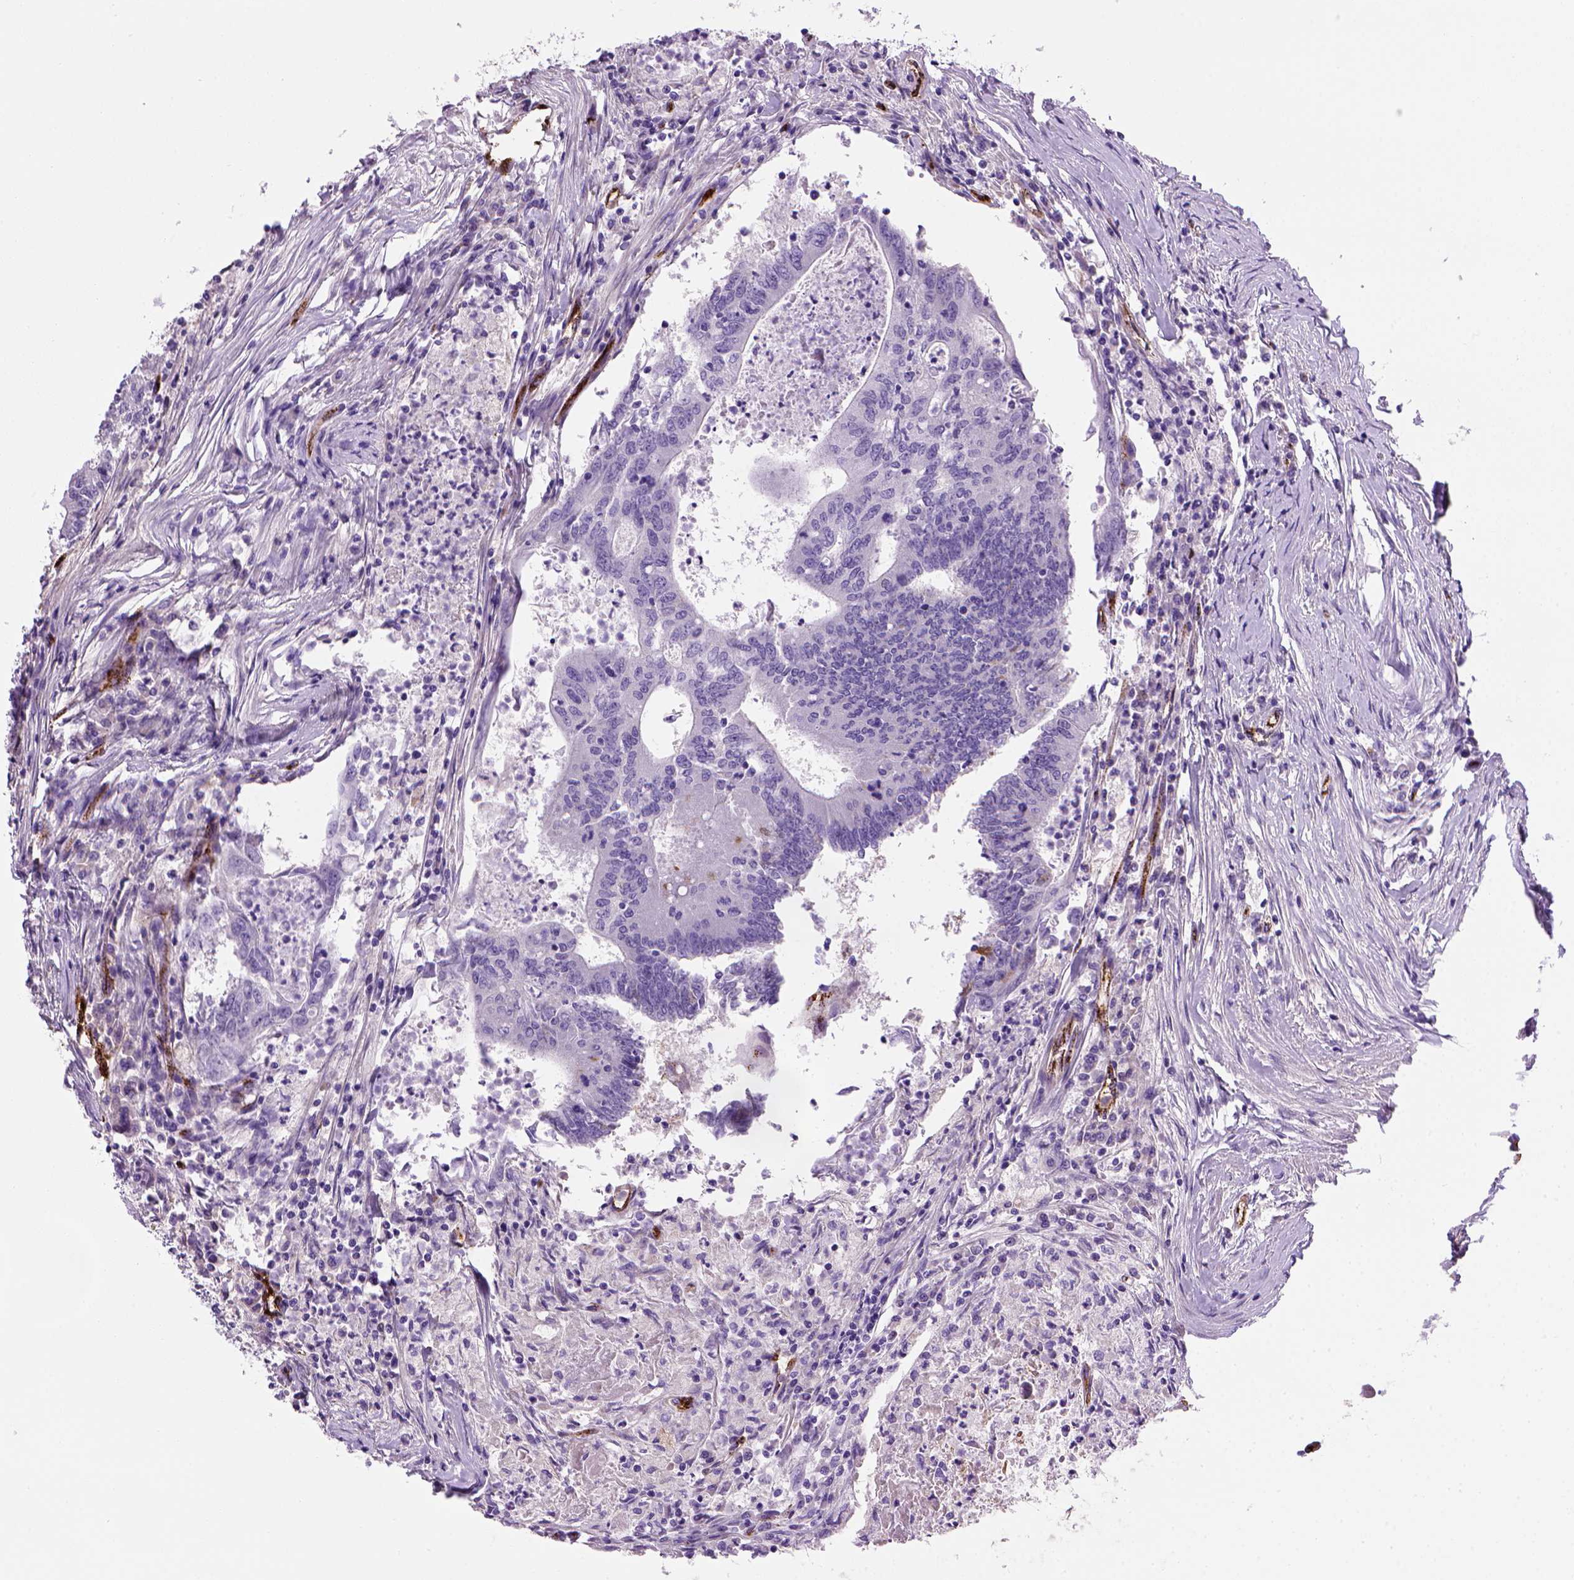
{"staining": {"intensity": "negative", "quantity": "none", "location": "none"}, "tissue": "colorectal cancer", "cell_type": "Tumor cells", "image_type": "cancer", "snomed": [{"axis": "morphology", "description": "Adenocarcinoma, NOS"}, {"axis": "topography", "description": "Colon"}], "caption": "Protein analysis of colorectal cancer (adenocarcinoma) displays no significant positivity in tumor cells.", "gene": "VWF", "patient": {"sex": "female", "age": 70}}